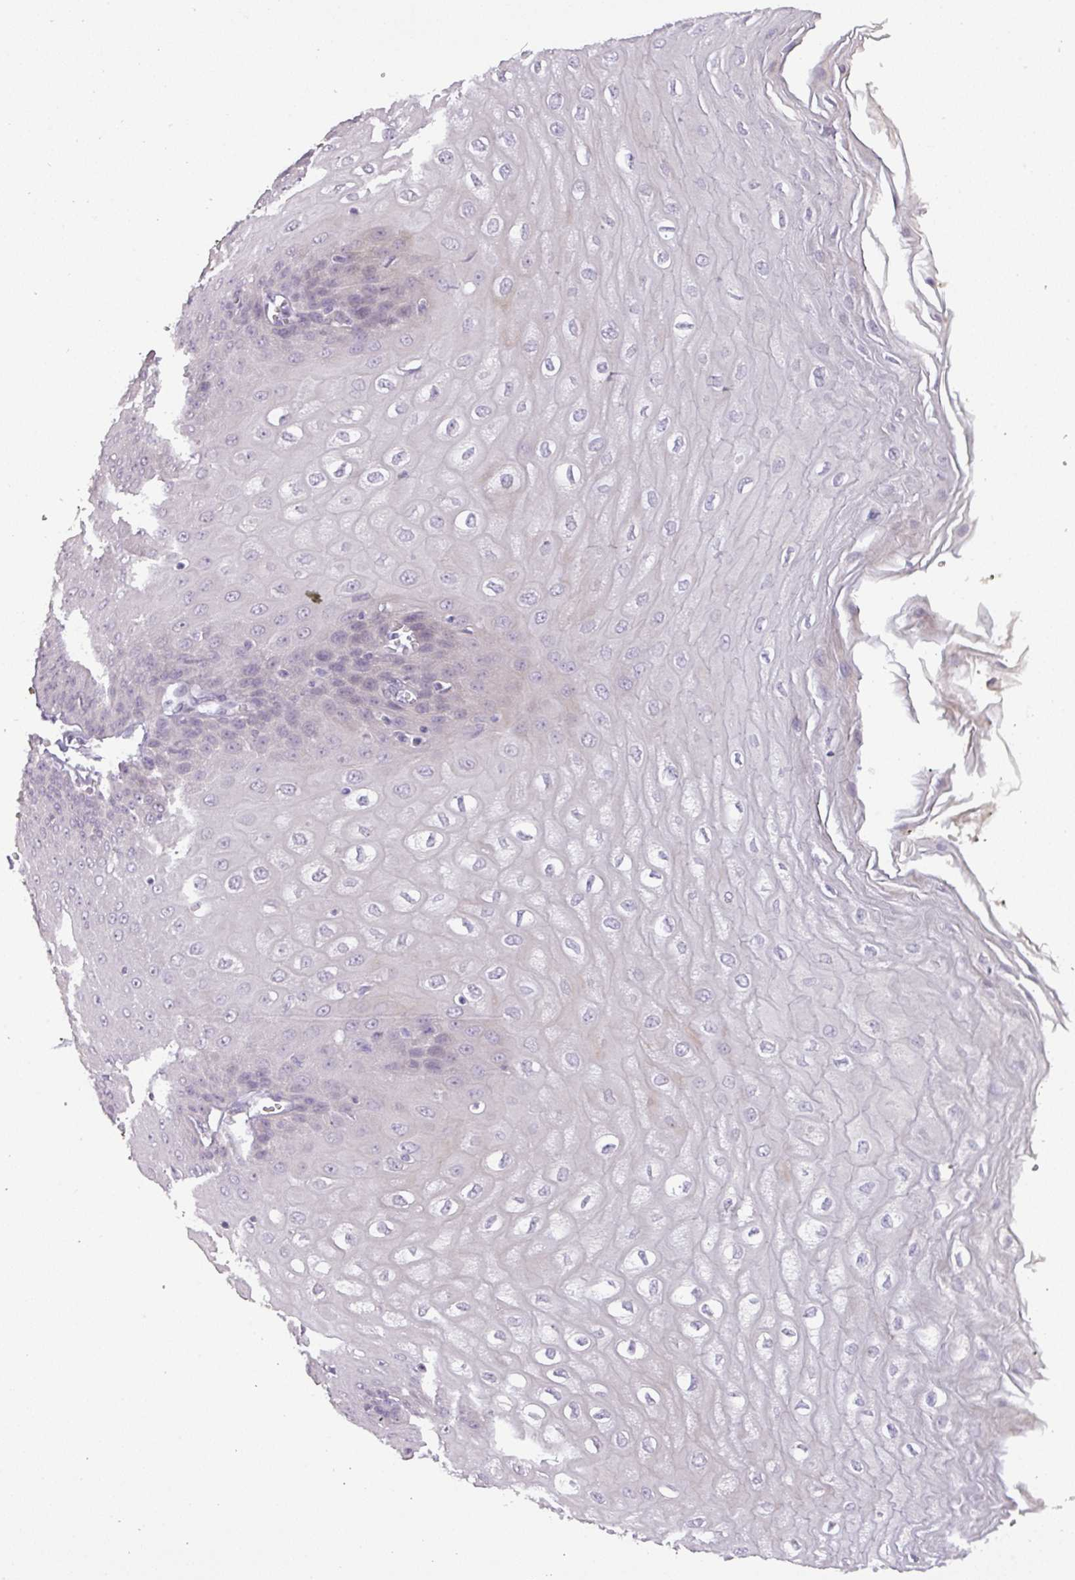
{"staining": {"intensity": "negative", "quantity": "none", "location": "none"}, "tissue": "esophagus", "cell_type": "Squamous epithelial cells", "image_type": "normal", "snomed": [{"axis": "morphology", "description": "Normal tissue, NOS"}, {"axis": "topography", "description": "Esophagus"}], "caption": "DAB (3,3'-diaminobenzidine) immunohistochemical staining of unremarkable esophagus demonstrates no significant positivity in squamous epithelial cells.", "gene": "DRD5", "patient": {"sex": "male", "age": 60}}